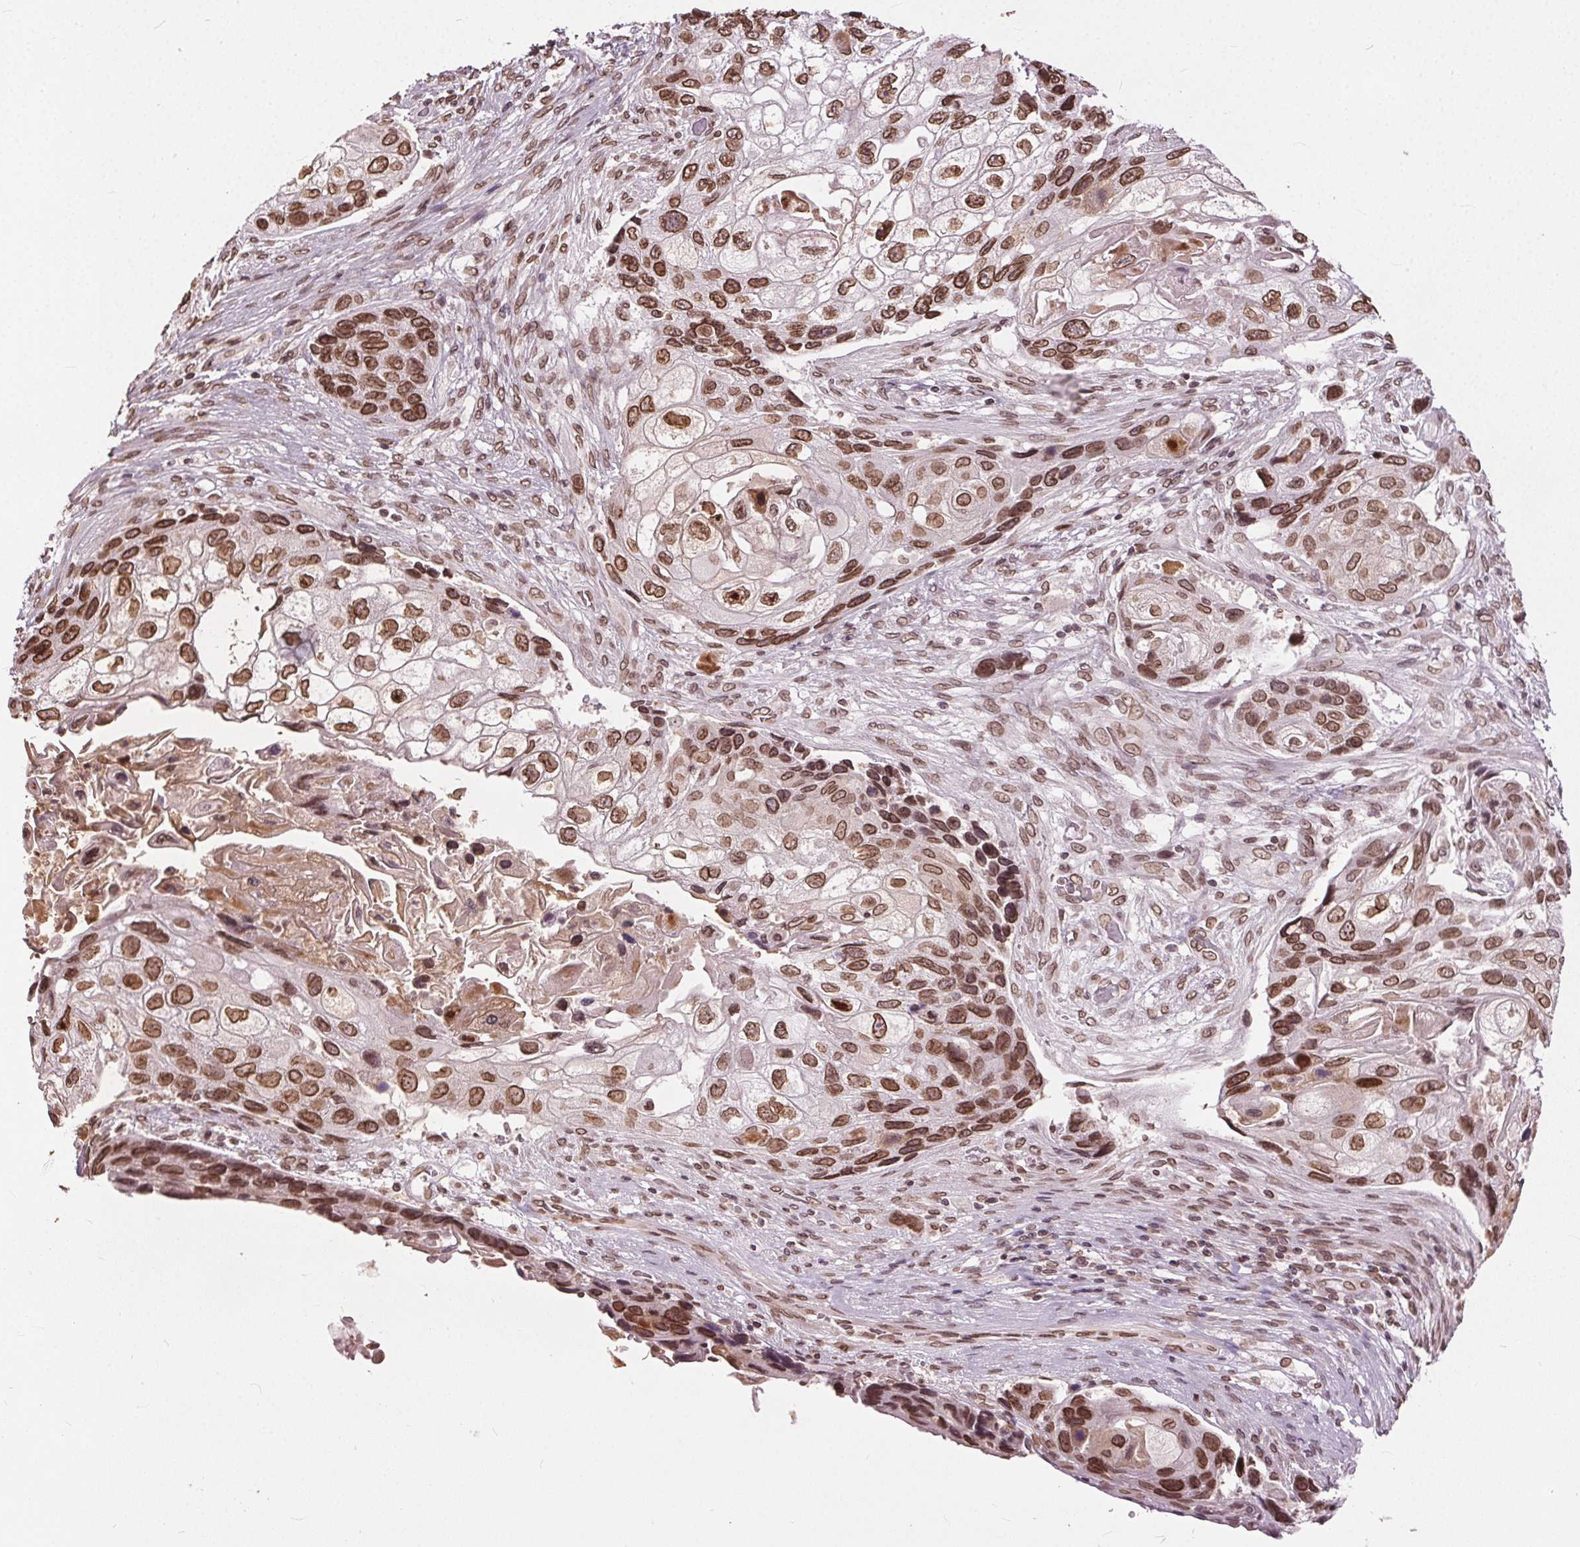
{"staining": {"intensity": "moderate", "quantity": ">75%", "location": "cytoplasmic/membranous,nuclear"}, "tissue": "lung cancer", "cell_type": "Tumor cells", "image_type": "cancer", "snomed": [{"axis": "morphology", "description": "Squamous cell carcinoma, NOS"}, {"axis": "topography", "description": "Lung"}], "caption": "Moderate cytoplasmic/membranous and nuclear protein positivity is present in about >75% of tumor cells in lung squamous cell carcinoma.", "gene": "TTC39C", "patient": {"sex": "male", "age": 69}}